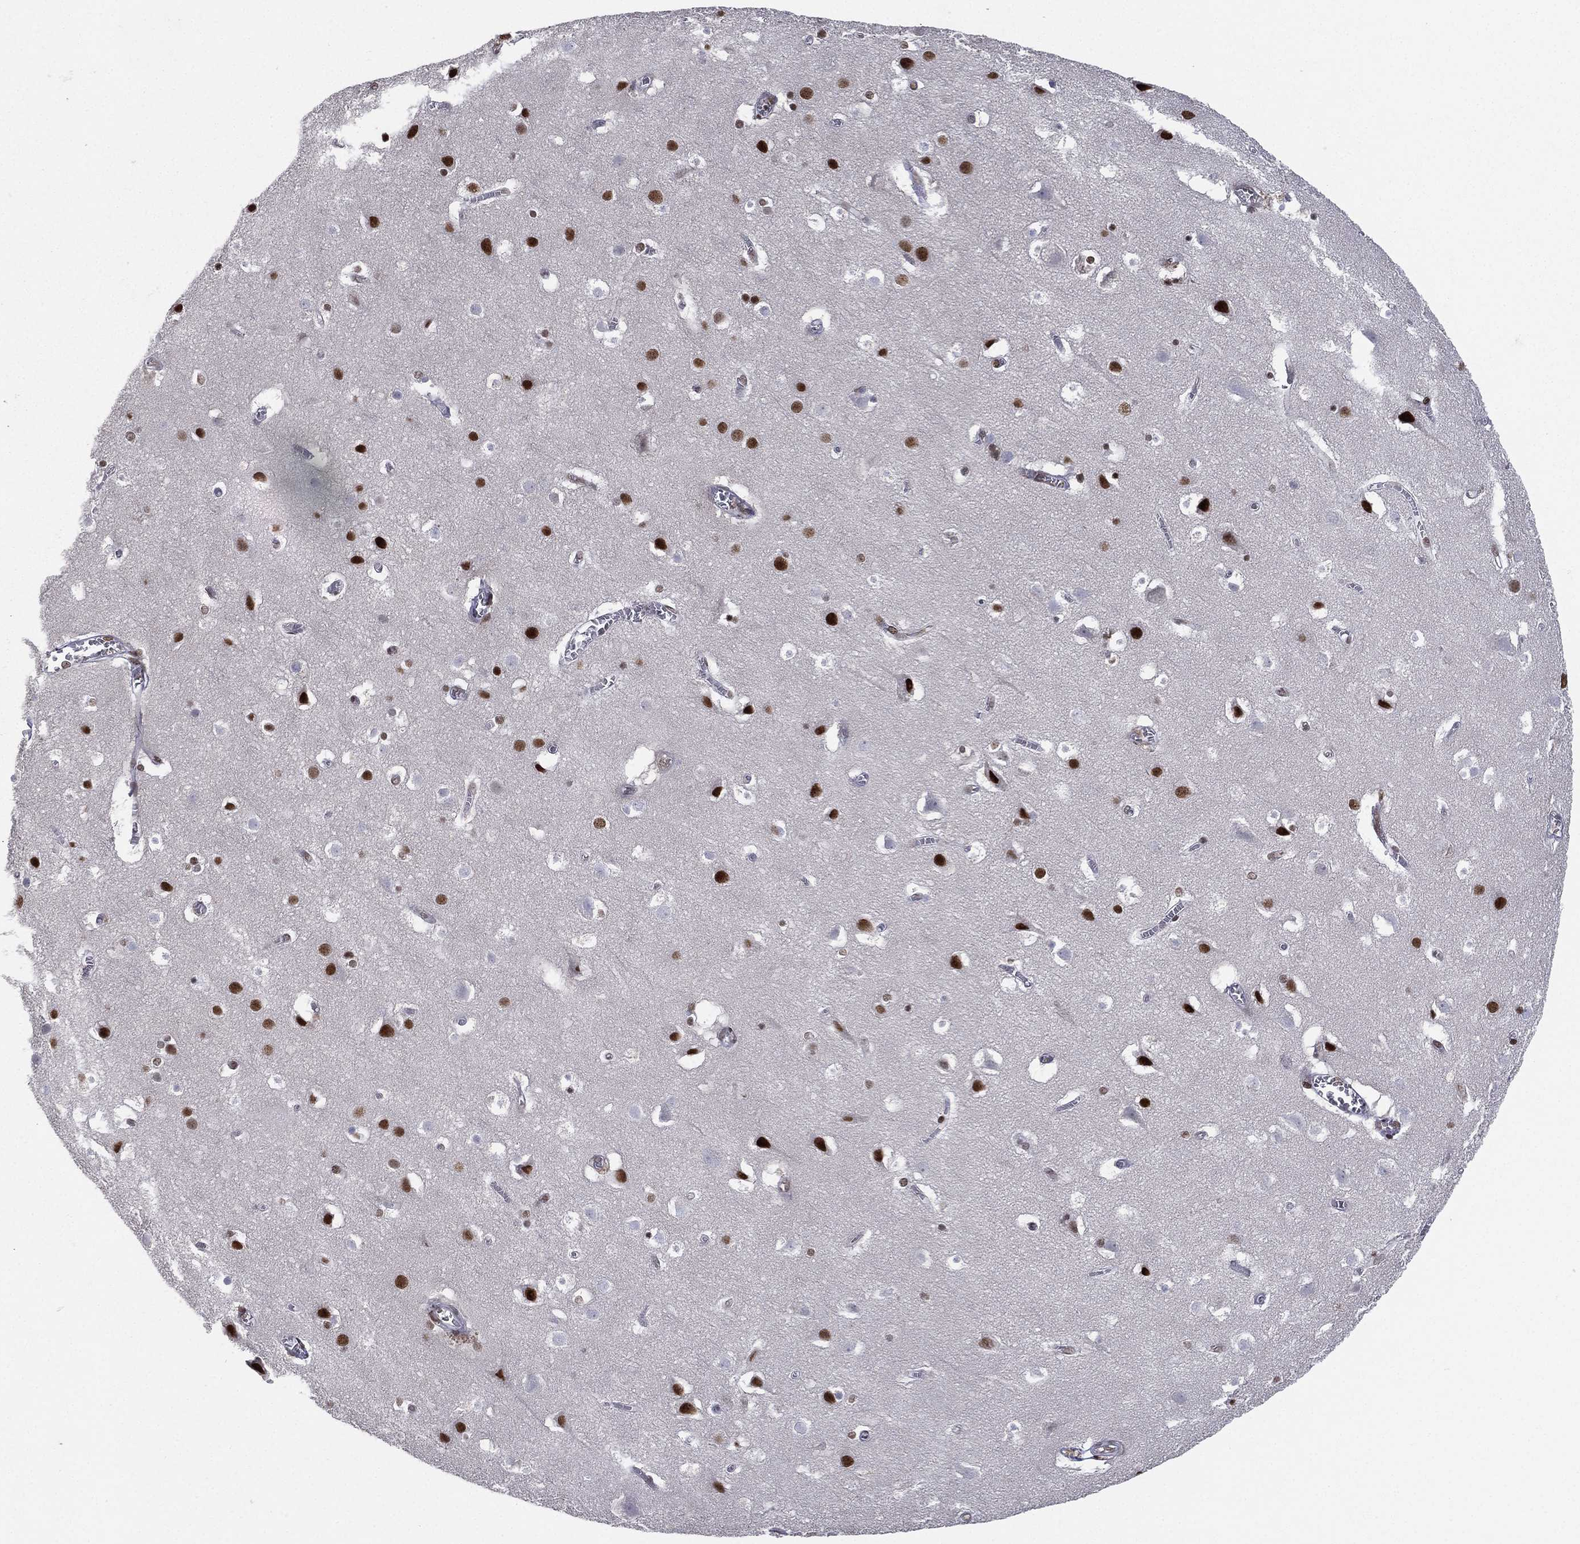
{"staining": {"intensity": "negative", "quantity": "none", "location": "none"}, "tissue": "cerebral cortex", "cell_type": "Endothelial cells", "image_type": "normal", "snomed": [{"axis": "morphology", "description": "Normal tissue, NOS"}, {"axis": "topography", "description": "Cerebral cortex"}], "caption": "Immunohistochemical staining of unremarkable cerebral cortex displays no significant positivity in endothelial cells. Brightfield microscopy of IHC stained with DAB (brown) and hematoxylin (blue), captured at high magnification.", "gene": "RTF1", "patient": {"sex": "male", "age": 59}}